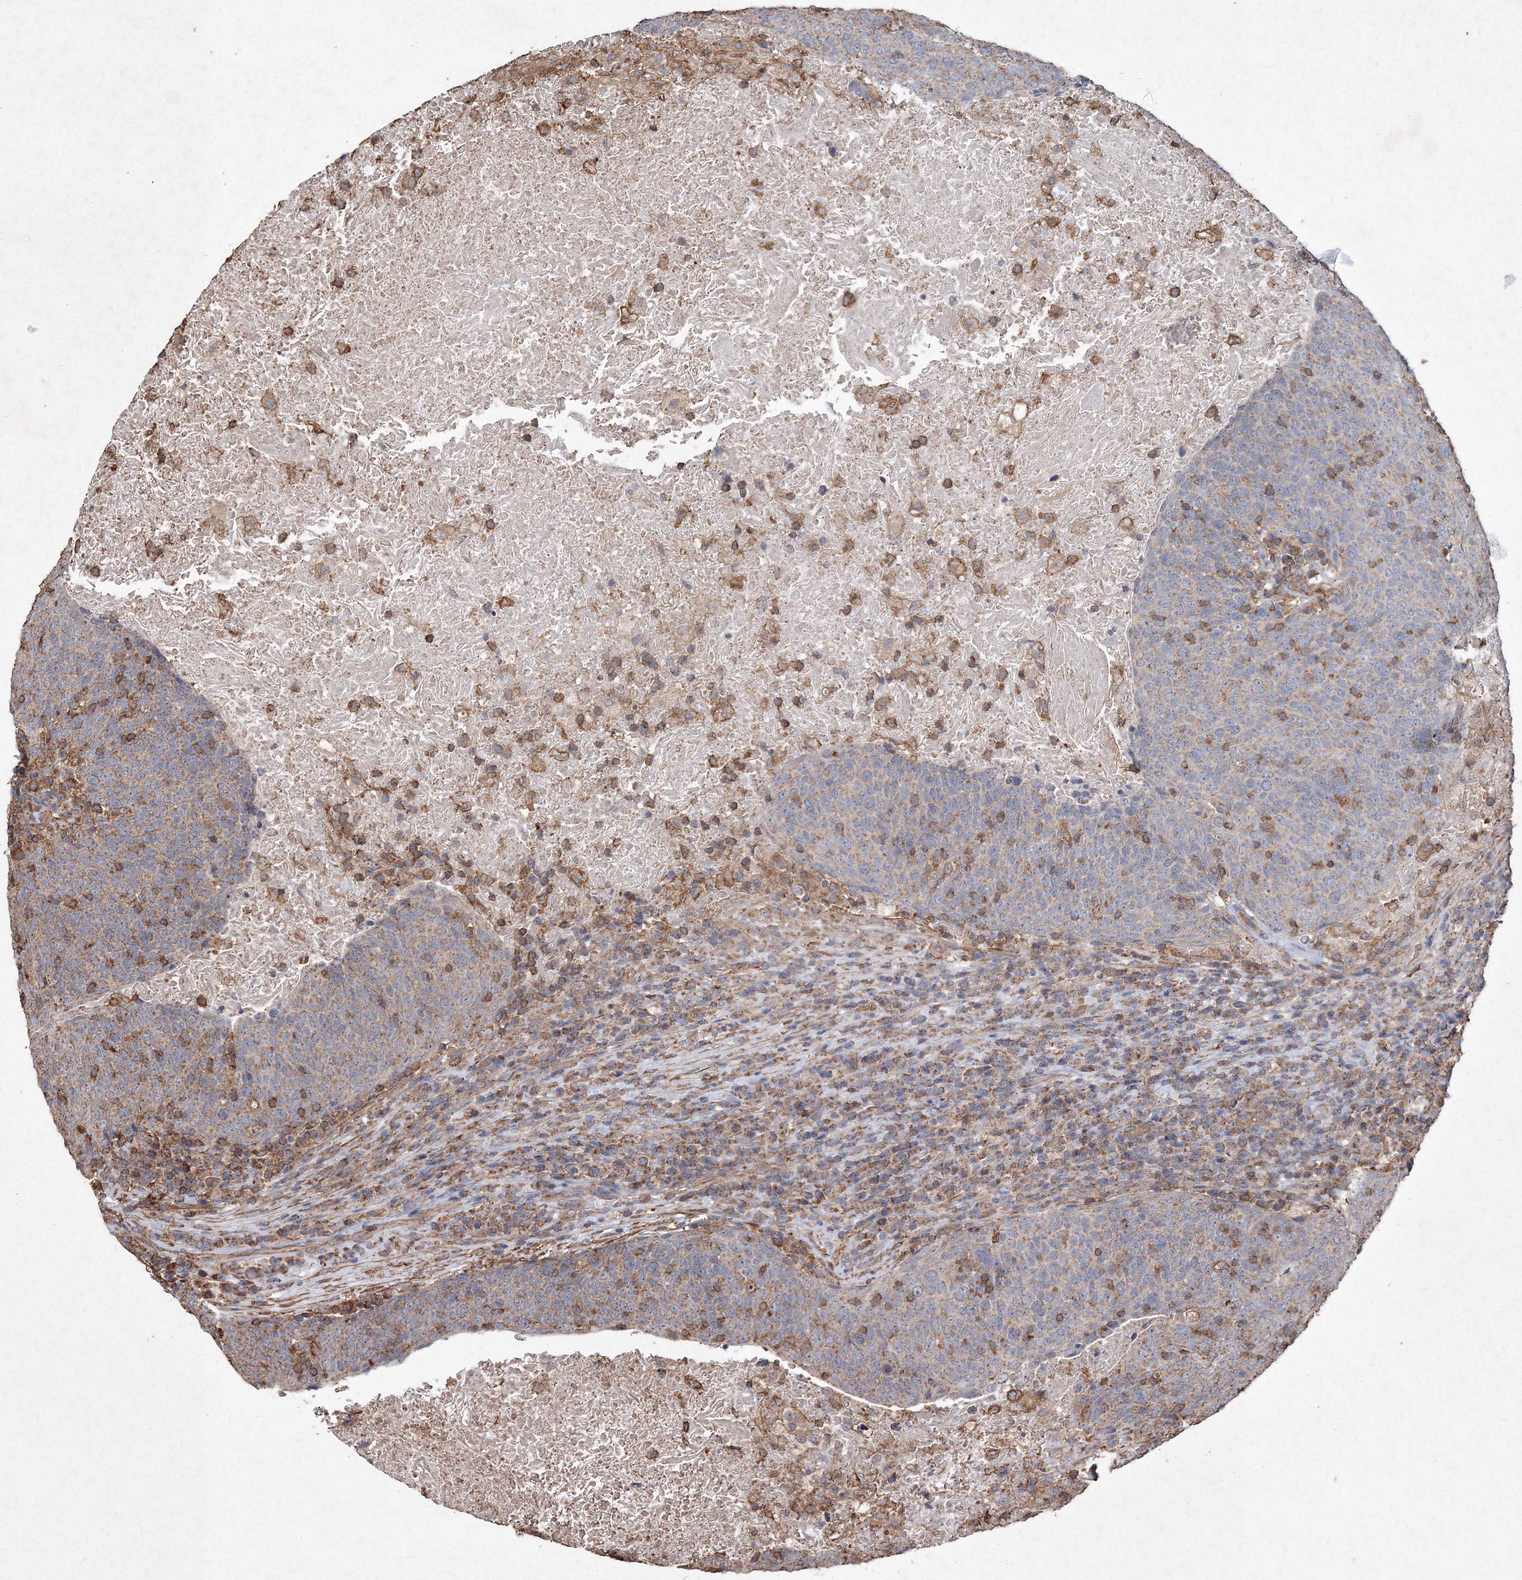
{"staining": {"intensity": "moderate", "quantity": "25%-75%", "location": "cytoplasmic/membranous"}, "tissue": "head and neck cancer", "cell_type": "Tumor cells", "image_type": "cancer", "snomed": [{"axis": "morphology", "description": "Squamous cell carcinoma, NOS"}, {"axis": "morphology", "description": "Squamous cell carcinoma, metastatic, NOS"}, {"axis": "topography", "description": "Lymph node"}, {"axis": "topography", "description": "Head-Neck"}], "caption": "DAB (3,3'-diaminobenzidine) immunohistochemical staining of human head and neck cancer reveals moderate cytoplasmic/membranous protein positivity in about 25%-75% of tumor cells.", "gene": "TMEM139", "patient": {"sex": "male", "age": 62}}